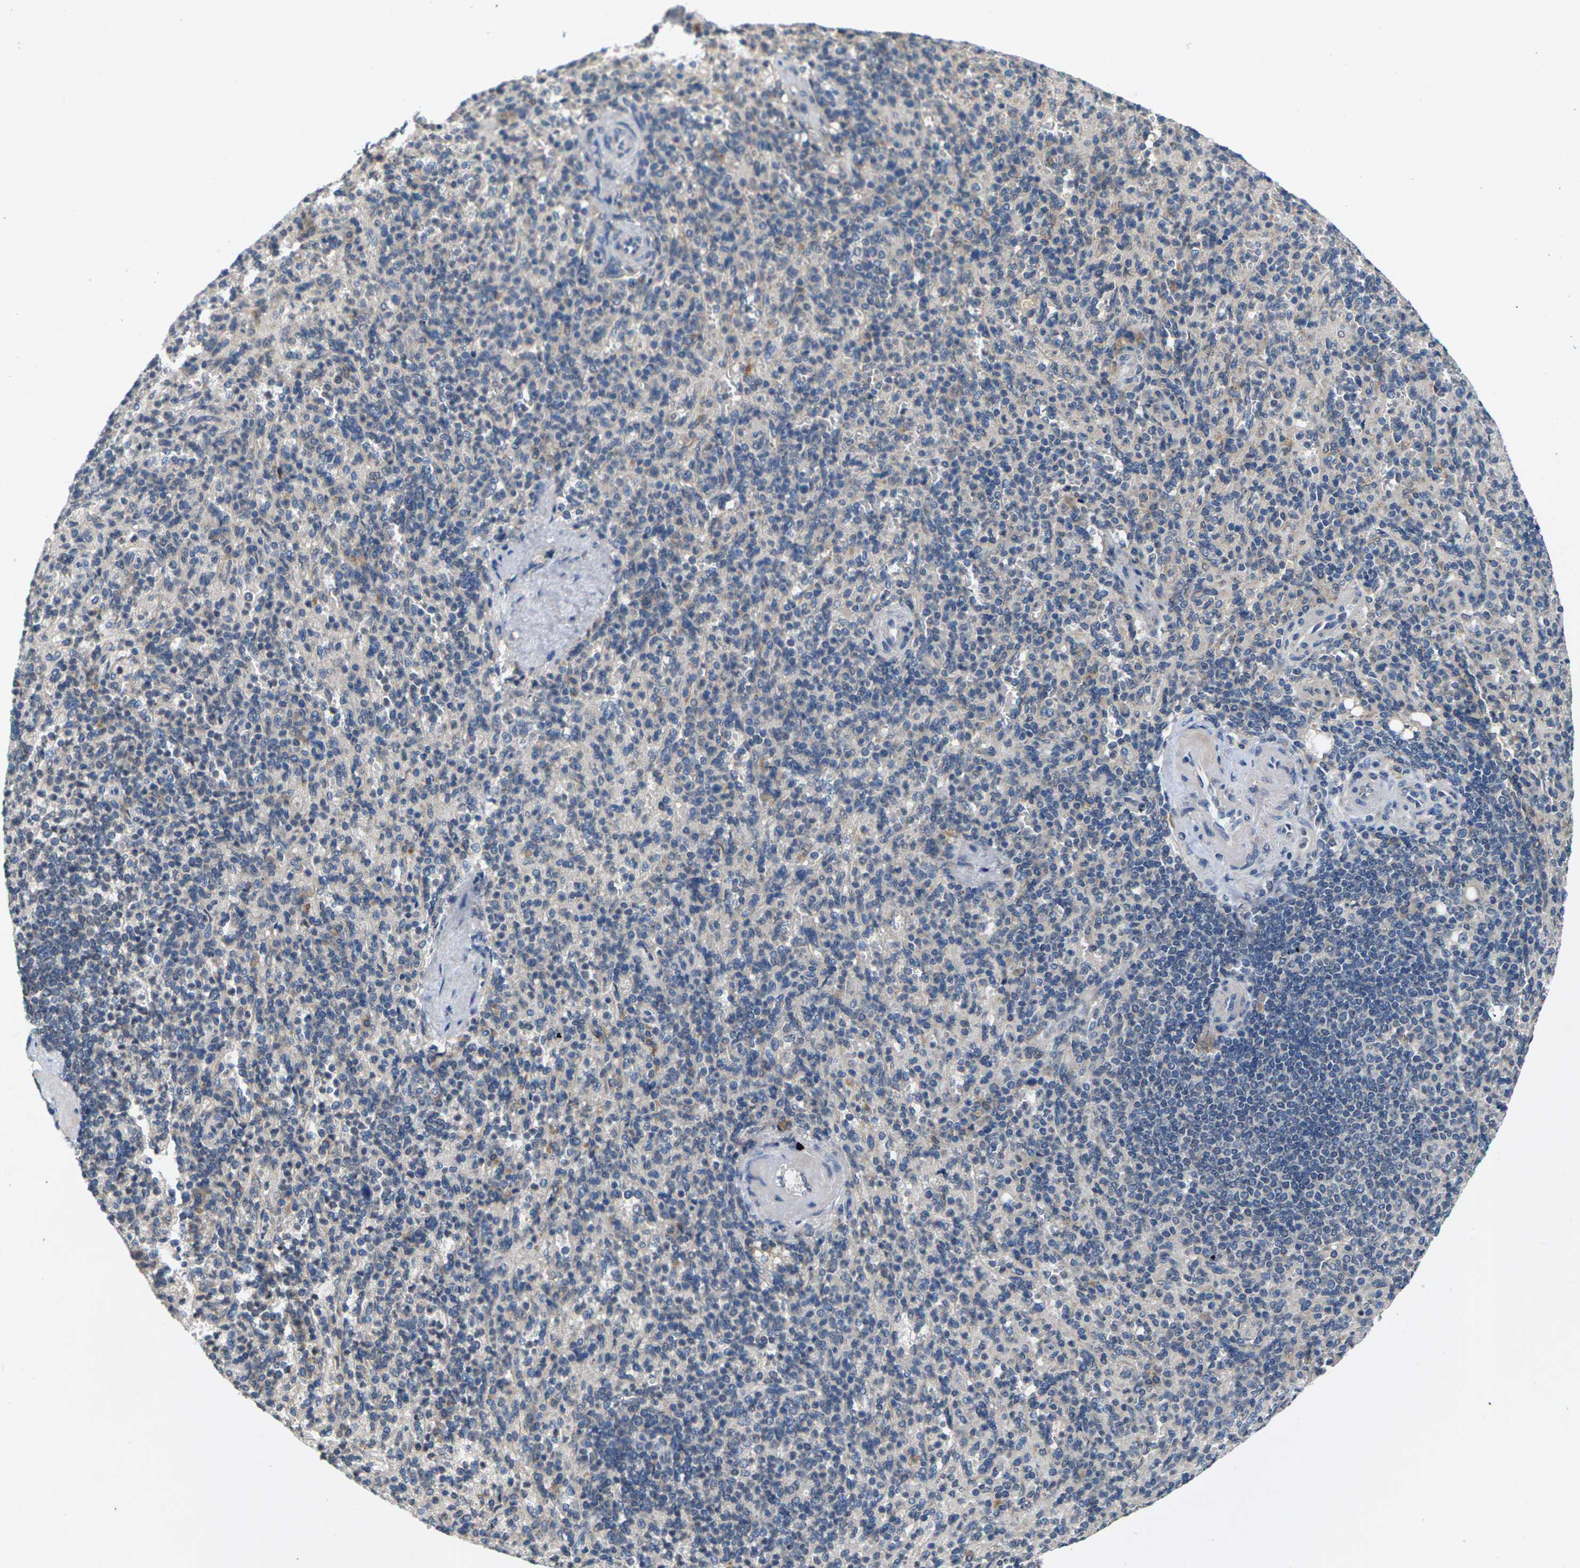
{"staining": {"intensity": "negative", "quantity": "none", "location": "none"}, "tissue": "spleen", "cell_type": "Cells in red pulp", "image_type": "normal", "snomed": [{"axis": "morphology", "description": "Normal tissue, NOS"}, {"axis": "topography", "description": "Spleen"}], "caption": "The histopathology image demonstrates no significant positivity in cells in red pulp of spleen.", "gene": "SLC2A2", "patient": {"sex": "female", "age": 74}}